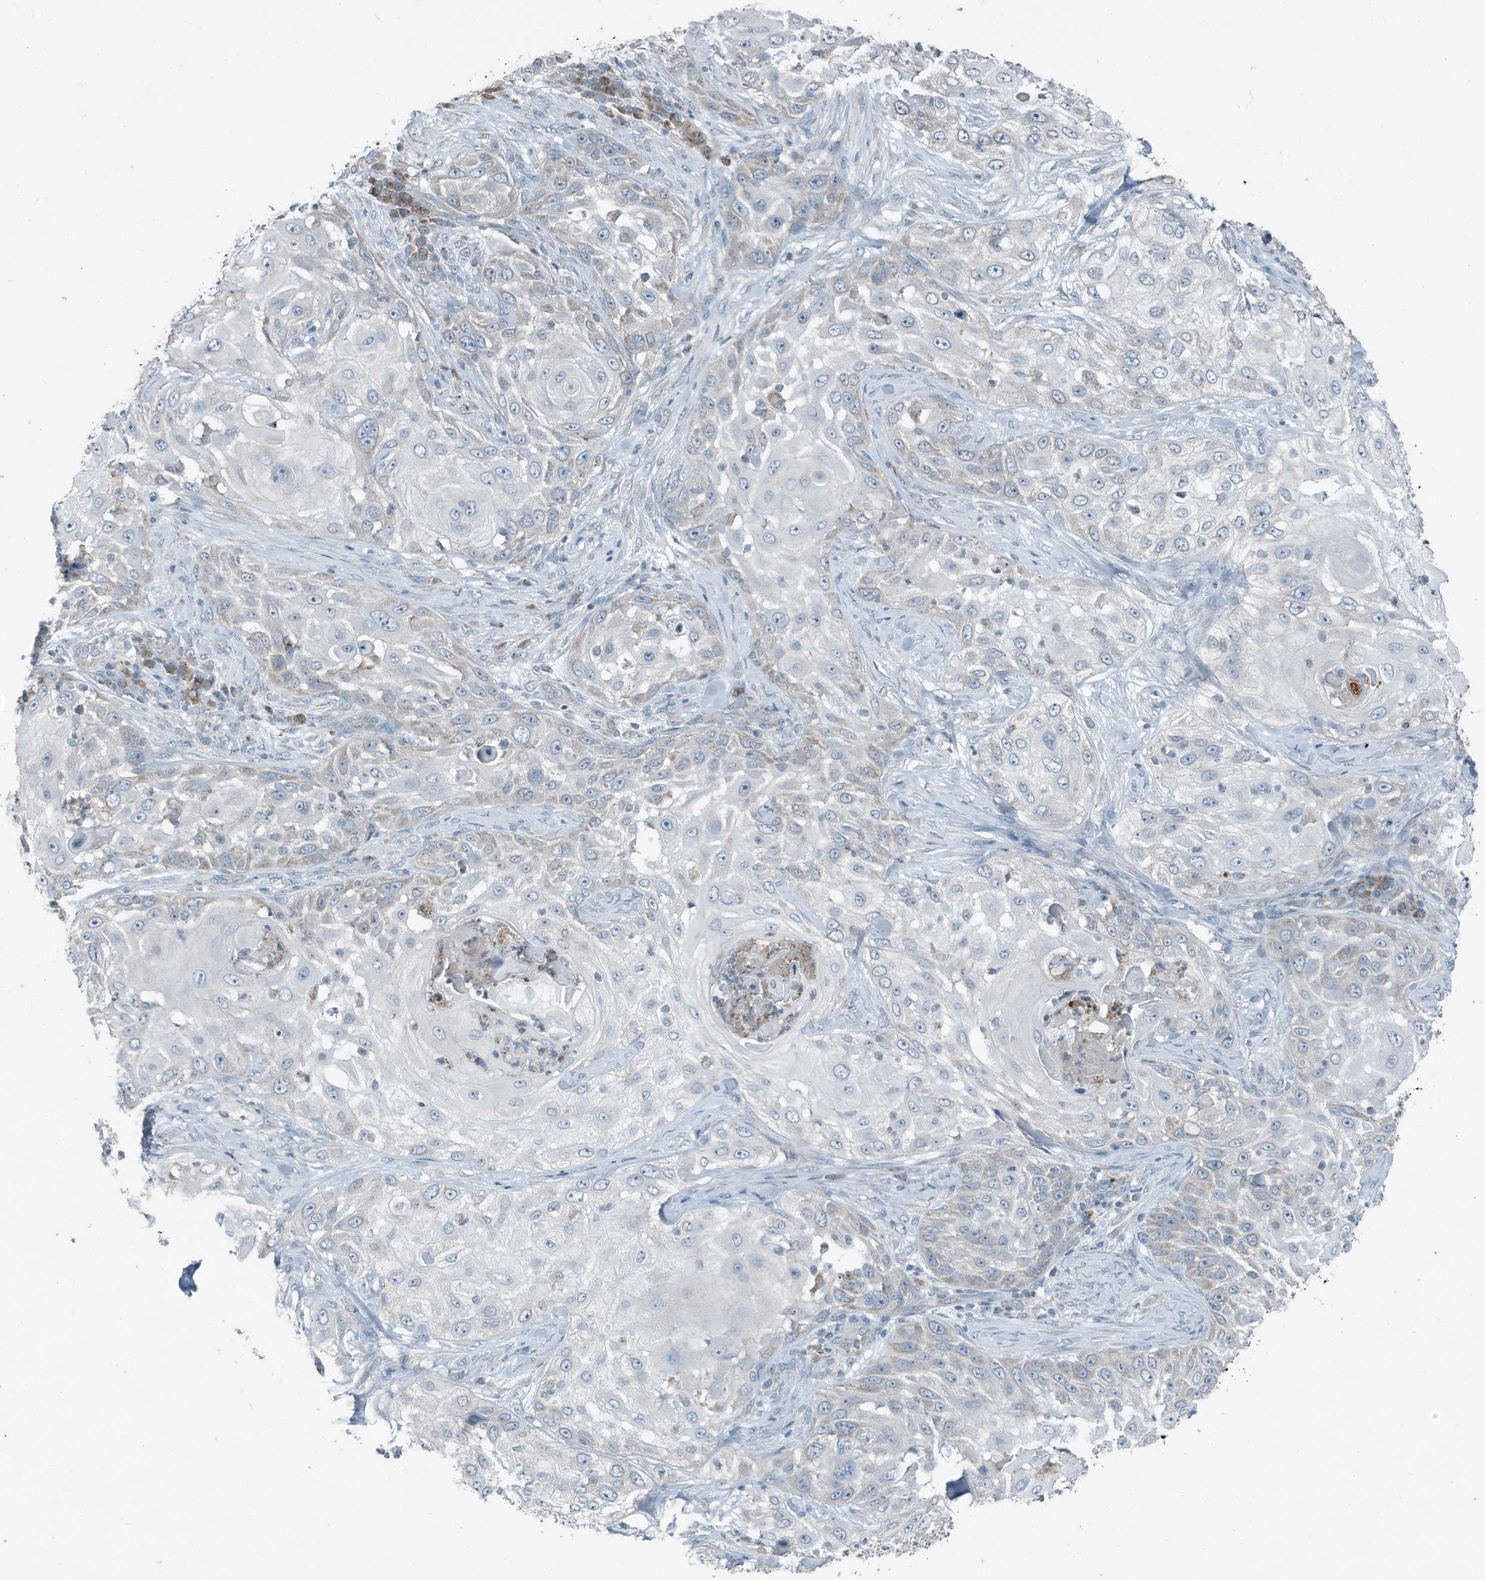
{"staining": {"intensity": "negative", "quantity": "none", "location": "none"}, "tissue": "skin cancer", "cell_type": "Tumor cells", "image_type": "cancer", "snomed": [{"axis": "morphology", "description": "Squamous cell carcinoma, NOS"}, {"axis": "topography", "description": "Skin"}], "caption": "An image of squamous cell carcinoma (skin) stained for a protein shows no brown staining in tumor cells.", "gene": "MT-CYB", "patient": {"sex": "female", "age": 44}}